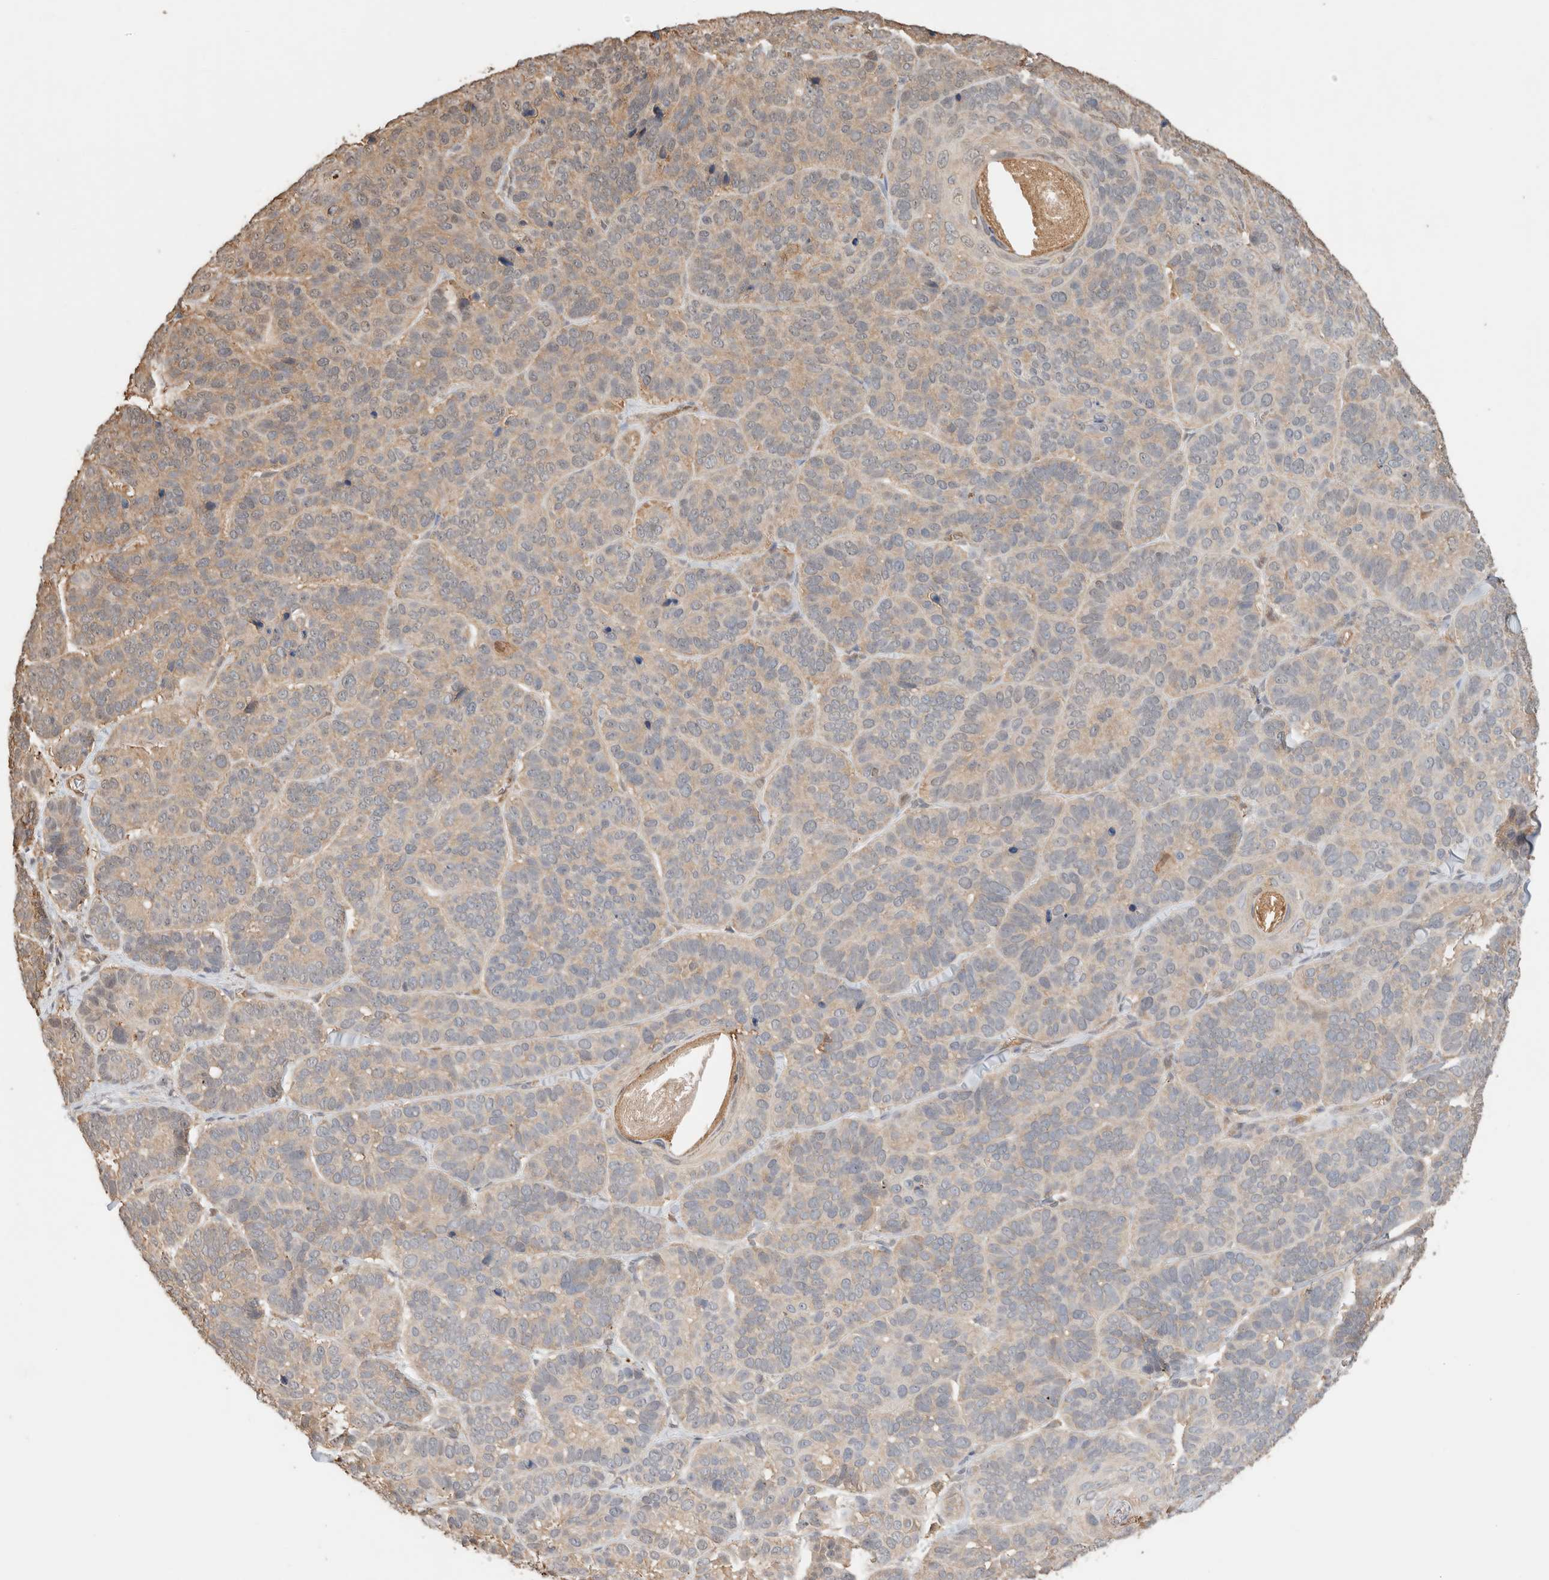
{"staining": {"intensity": "weak", "quantity": "25%-75%", "location": "cytoplasmic/membranous"}, "tissue": "skin cancer", "cell_type": "Tumor cells", "image_type": "cancer", "snomed": [{"axis": "morphology", "description": "Basal cell carcinoma"}, {"axis": "topography", "description": "Skin"}], "caption": "Protein staining reveals weak cytoplasmic/membranous positivity in approximately 25%-75% of tumor cells in skin basal cell carcinoma.", "gene": "YWHAH", "patient": {"sex": "male", "age": 62}}